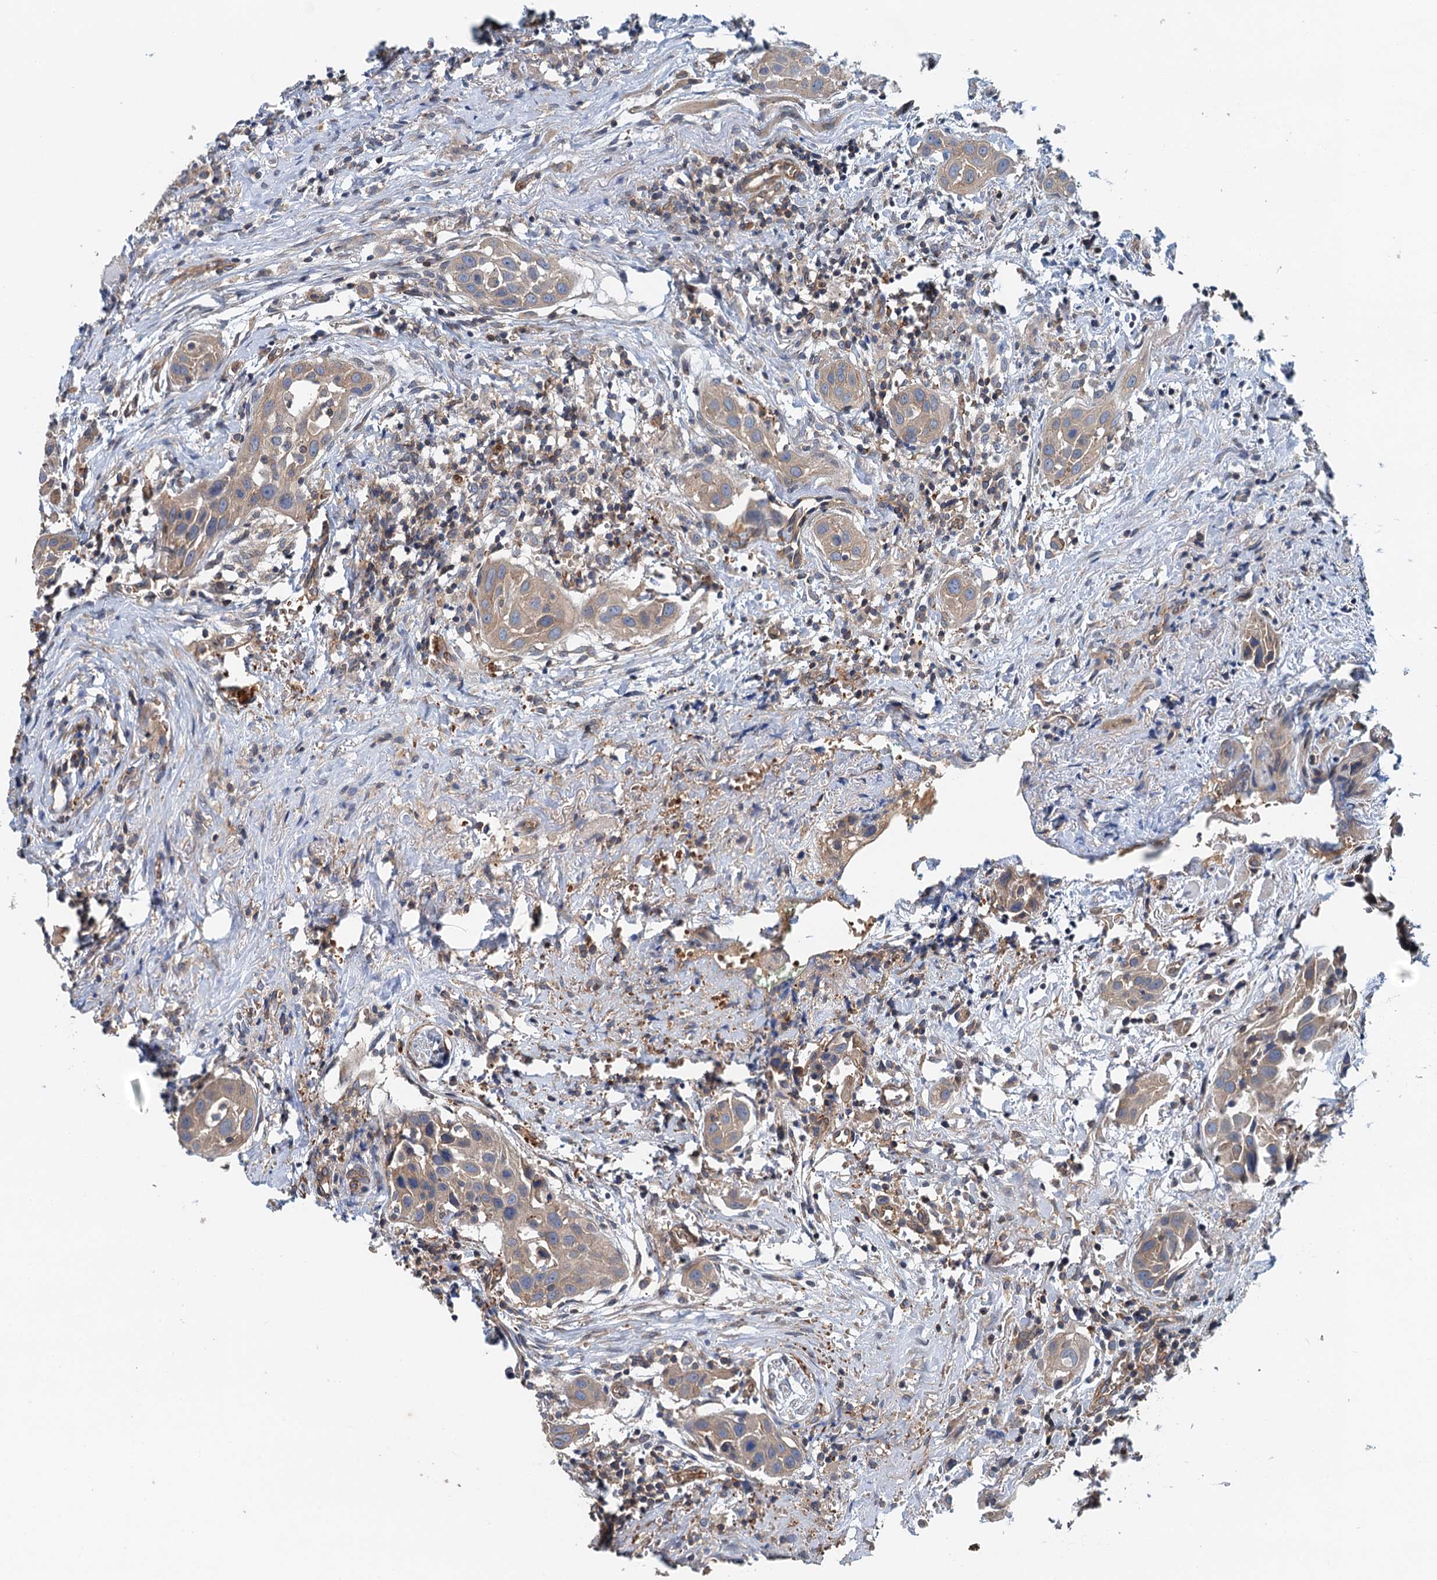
{"staining": {"intensity": "weak", "quantity": ">75%", "location": "cytoplasmic/membranous"}, "tissue": "head and neck cancer", "cell_type": "Tumor cells", "image_type": "cancer", "snomed": [{"axis": "morphology", "description": "Squamous cell carcinoma, NOS"}, {"axis": "topography", "description": "Oral tissue"}, {"axis": "topography", "description": "Head-Neck"}], "caption": "Immunohistochemistry (IHC) of human head and neck squamous cell carcinoma reveals low levels of weak cytoplasmic/membranous staining in approximately >75% of tumor cells. (DAB (3,3'-diaminobenzidine) IHC, brown staining for protein, blue staining for nuclei).", "gene": "ROGDI", "patient": {"sex": "female", "age": 50}}